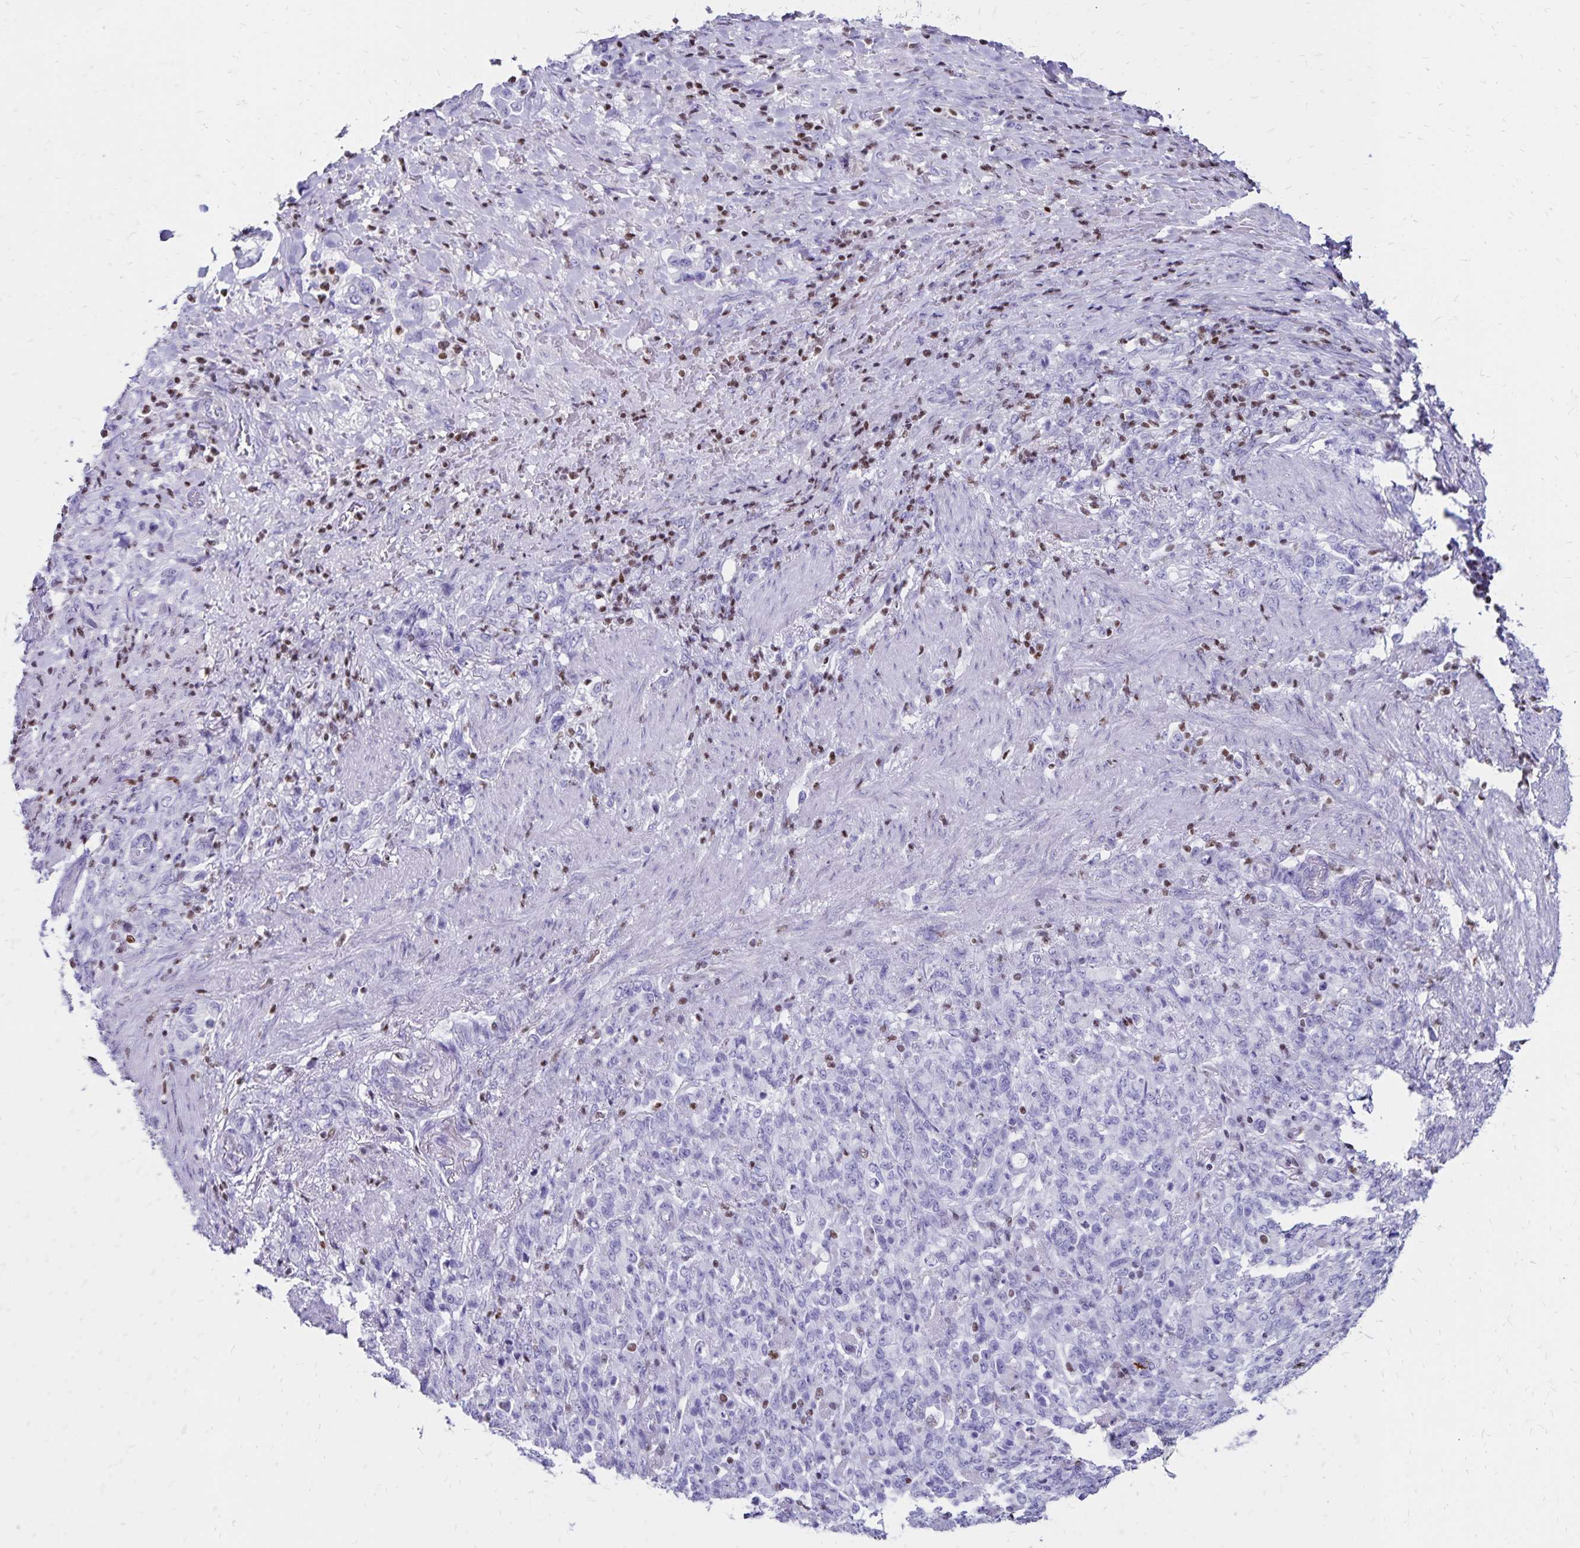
{"staining": {"intensity": "negative", "quantity": "none", "location": "none"}, "tissue": "stomach cancer", "cell_type": "Tumor cells", "image_type": "cancer", "snomed": [{"axis": "morphology", "description": "Adenocarcinoma, NOS"}, {"axis": "topography", "description": "Stomach"}], "caption": "This is an immunohistochemistry photomicrograph of stomach cancer. There is no staining in tumor cells.", "gene": "IKZF1", "patient": {"sex": "female", "age": 79}}